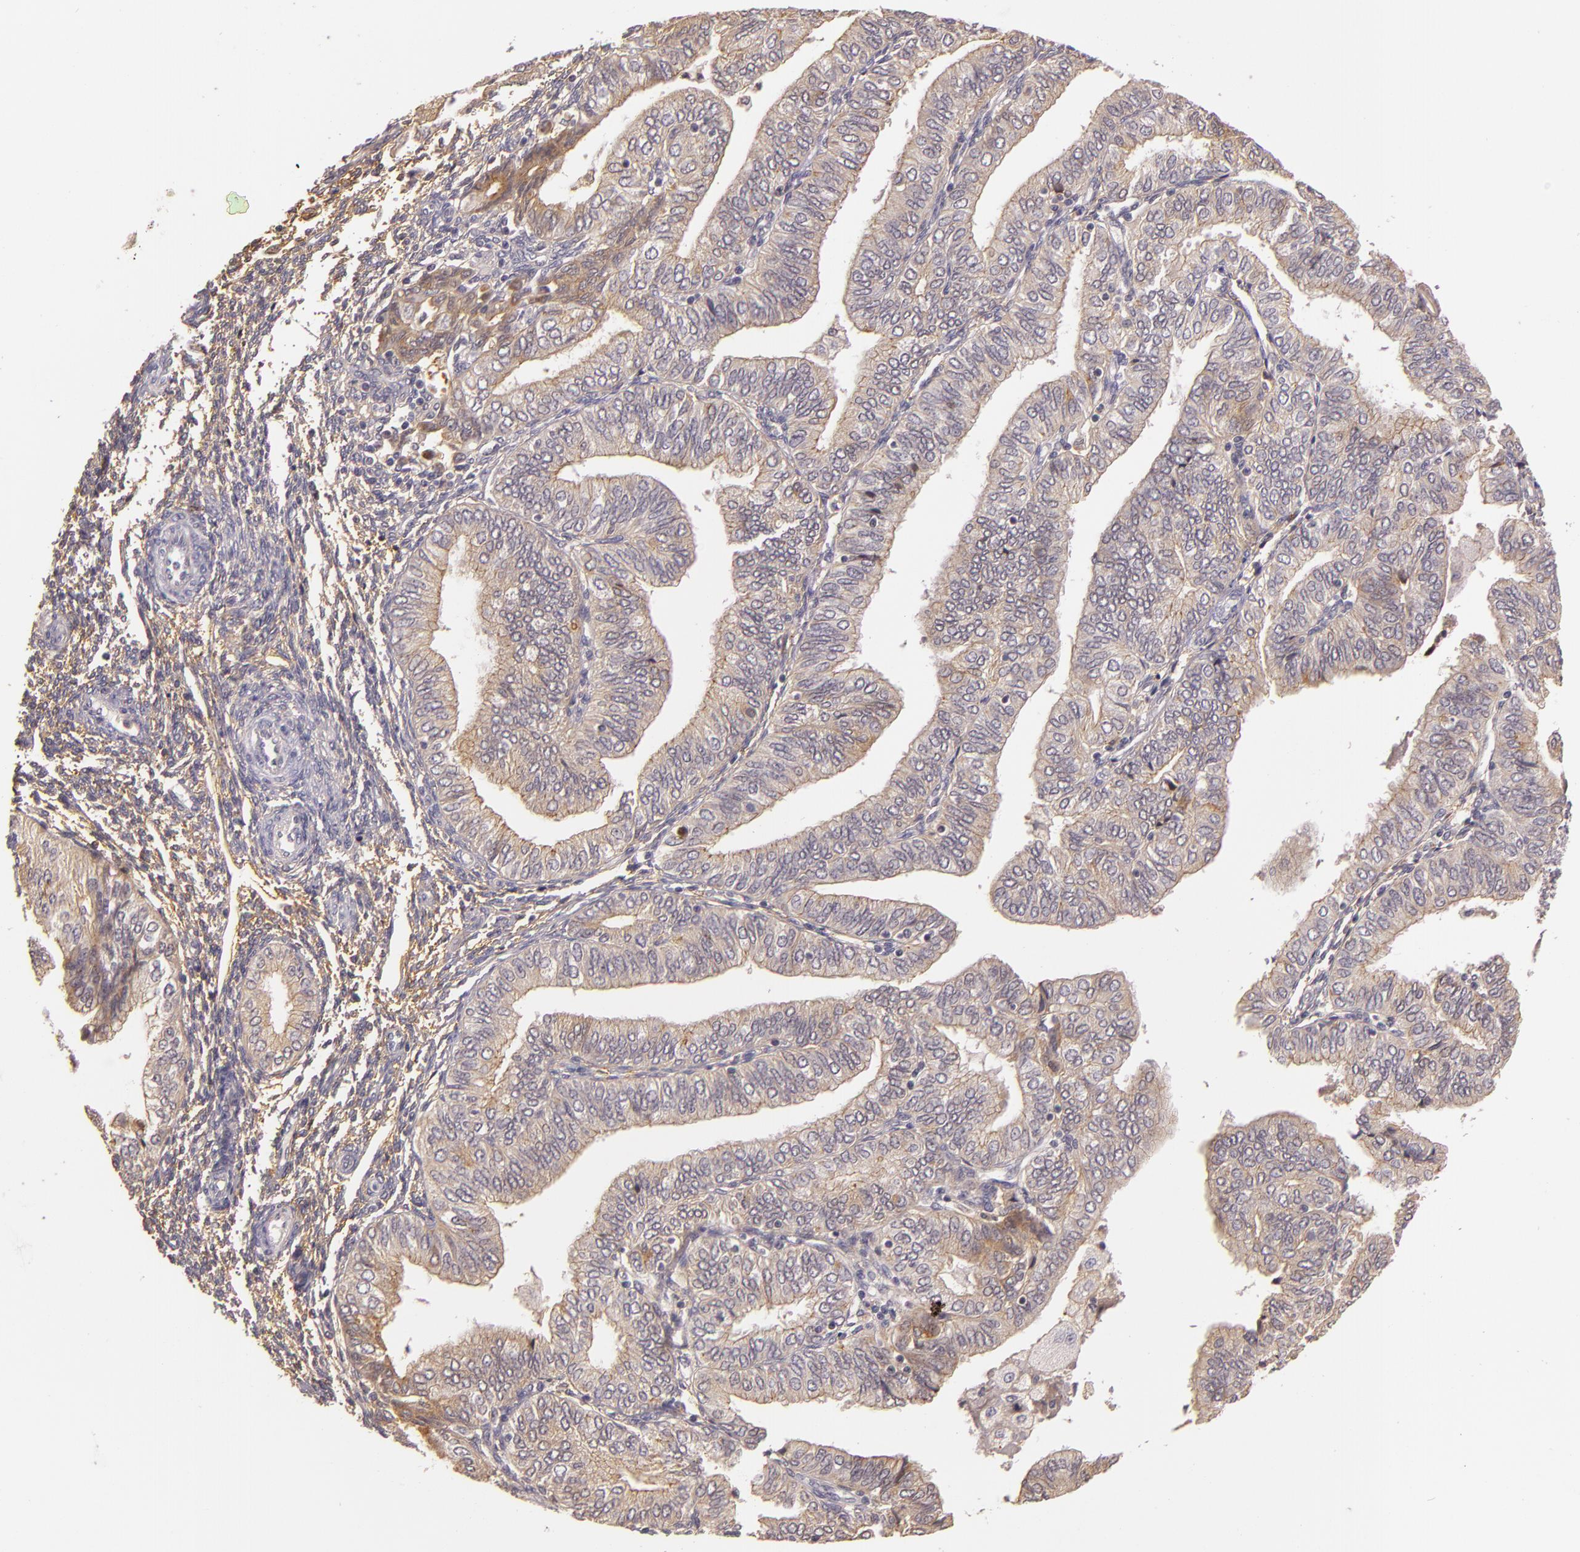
{"staining": {"intensity": "weak", "quantity": "25%-75%", "location": "cytoplasmic/membranous"}, "tissue": "endometrial cancer", "cell_type": "Tumor cells", "image_type": "cancer", "snomed": [{"axis": "morphology", "description": "Adenocarcinoma, NOS"}, {"axis": "topography", "description": "Endometrium"}], "caption": "A brown stain shows weak cytoplasmic/membranous expression of a protein in adenocarcinoma (endometrial) tumor cells. The staining was performed using DAB (3,3'-diaminobenzidine), with brown indicating positive protein expression. Nuclei are stained blue with hematoxylin.", "gene": "ARMH4", "patient": {"sex": "female", "age": 51}}